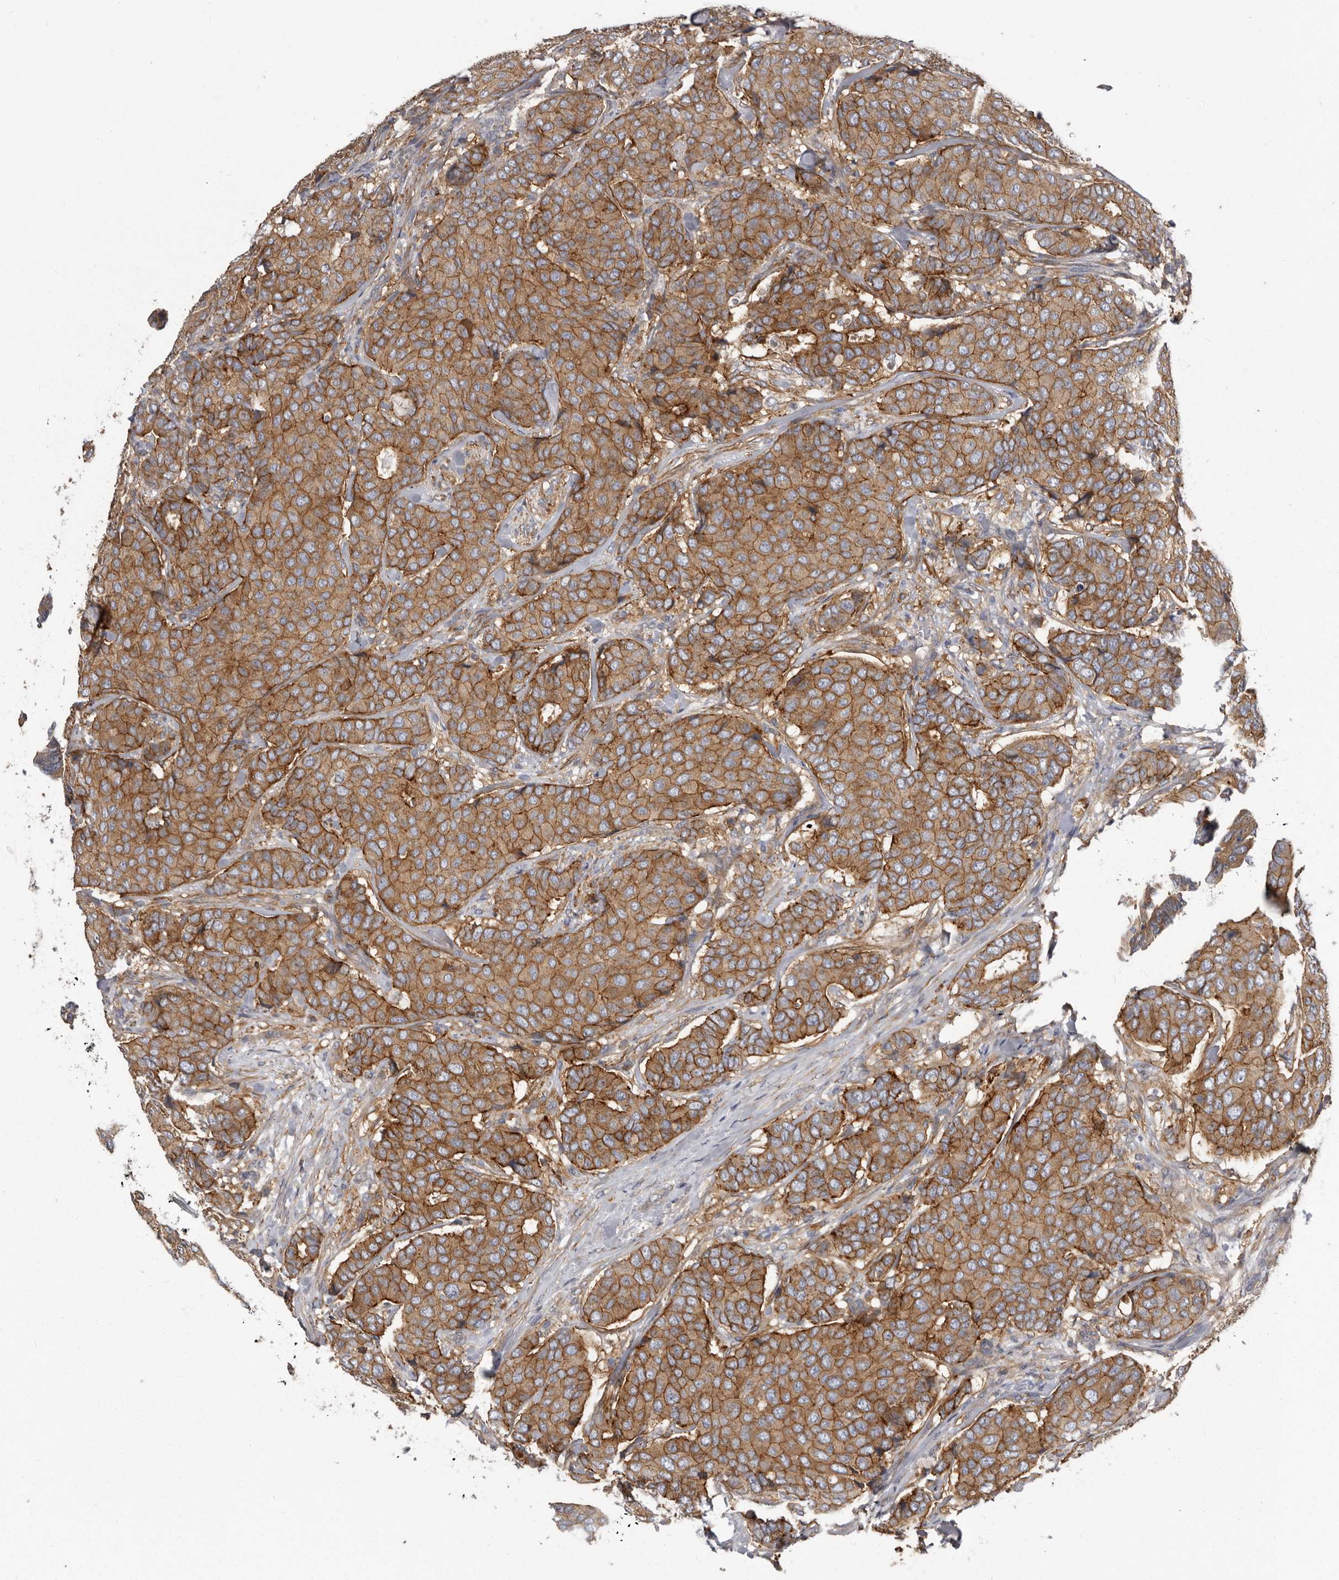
{"staining": {"intensity": "moderate", "quantity": ">75%", "location": "cytoplasmic/membranous"}, "tissue": "breast cancer", "cell_type": "Tumor cells", "image_type": "cancer", "snomed": [{"axis": "morphology", "description": "Duct carcinoma"}, {"axis": "topography", "description": "Breast"}], "caption": "Protein staining exhibits moderate cytoplasmic/membranous expression in approximately >75% of tumor cells in breast infiltrating ductal carcinoma.", "gene": "ENAH", "patient": {"sex": "female", "age": 75}}